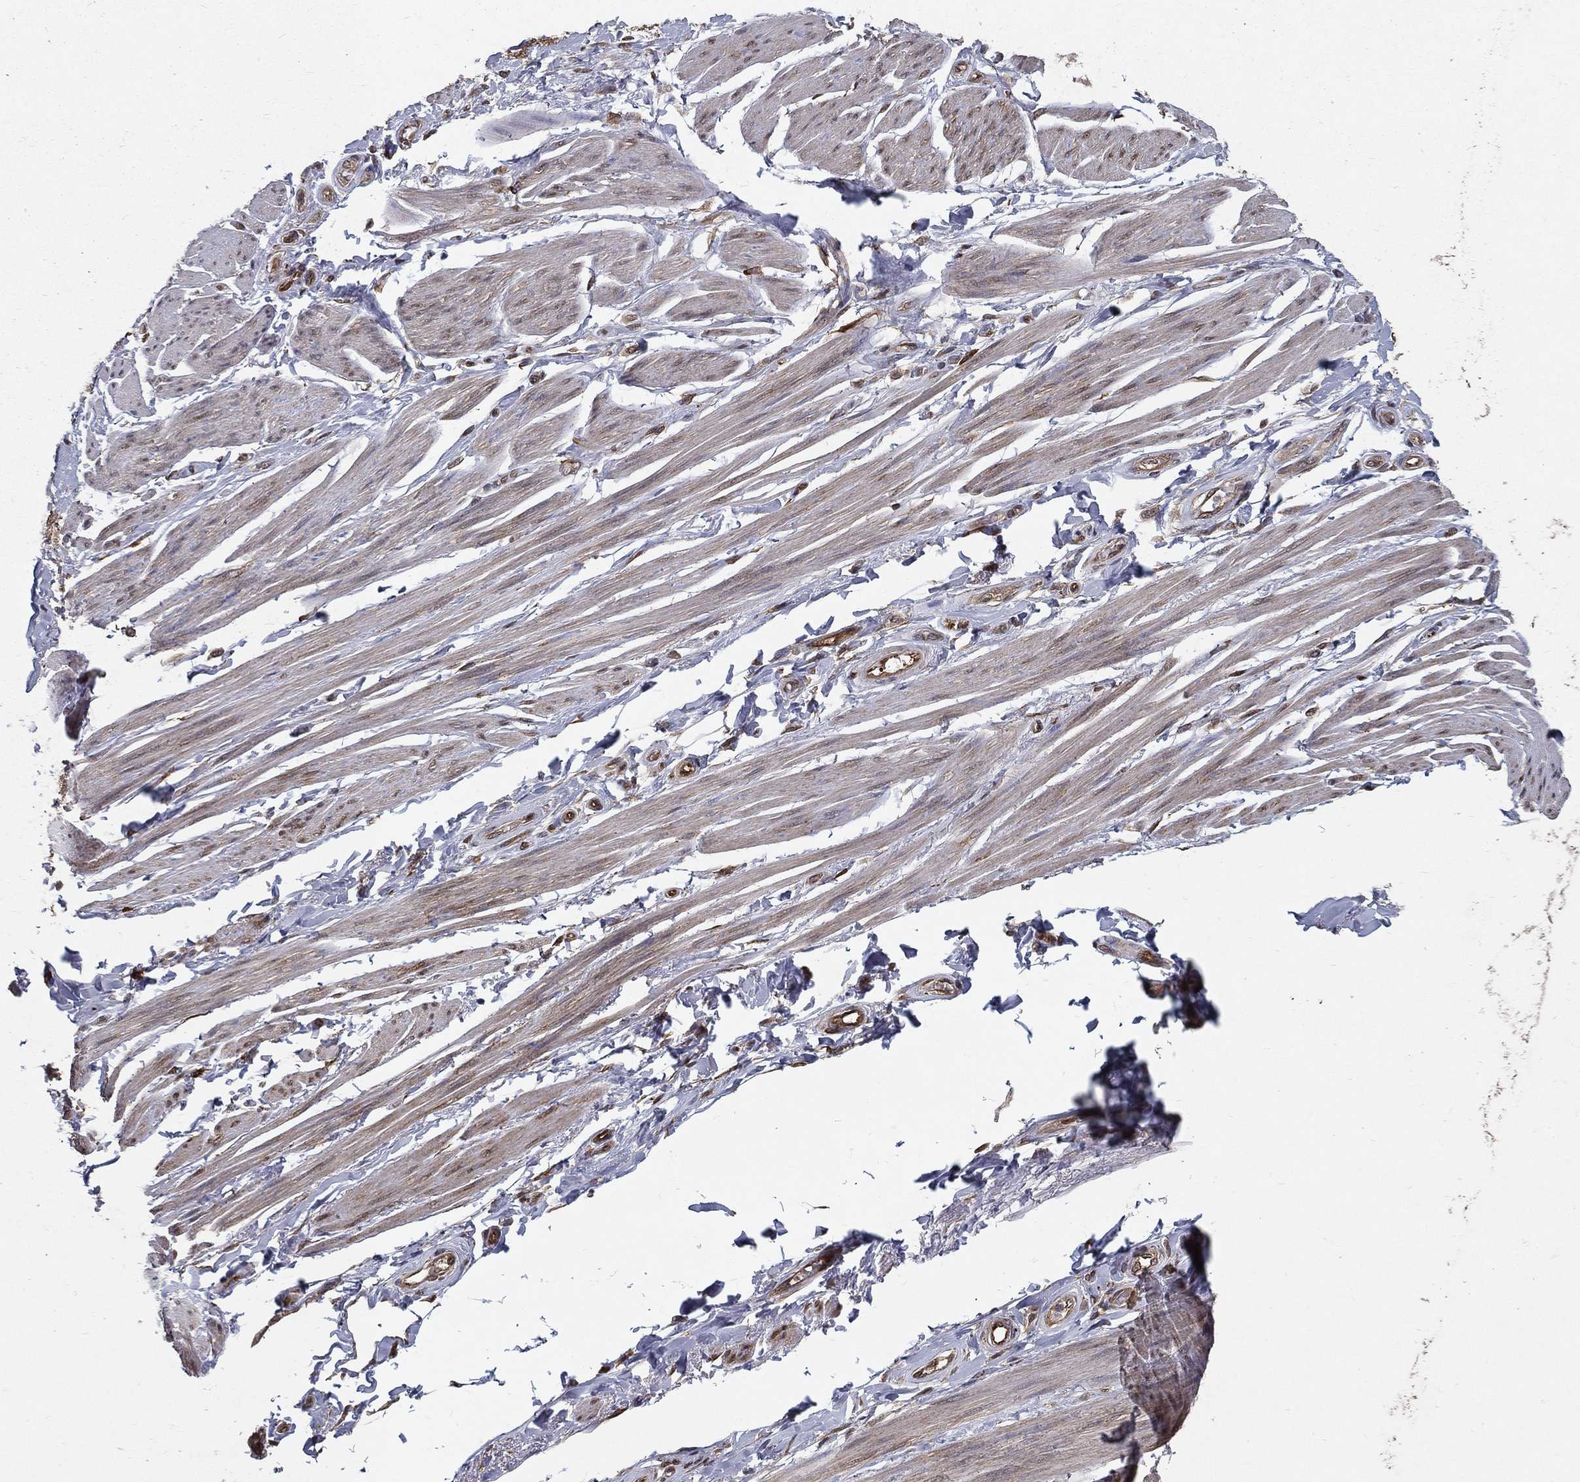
{"staining": {"intensity": "strong", "quantity": ">75%", "location": "cytoplasmic/membranous"}, "tissue": "soft tissue", "cell_type": "Fibroblasts", "image_type": "normal", "snomed": [{"axis": "morphology", "description": "Normal tissue, NOS"}, {"axis": "topography", "description": "Skeletal muscle"}, {"axis": "topography", "description": "Anal"}, {"axis": "topography", "description": "Peripheral nerve tissue"}], "caption": "Immunohistochemical staining of benign soft tissue displays strong cytoplasmic/membranous protein positivity in approximately >75% of fibroblasts. The staining was performed using DAB (3,3'-diaminobenzidine) to visualize the protein expression in brown, while the nuclei were stained in blue with hematoxylin (Magnification: 20x).", "gene": "CERS2", "patient": {"sex": "male", "age": 53}}